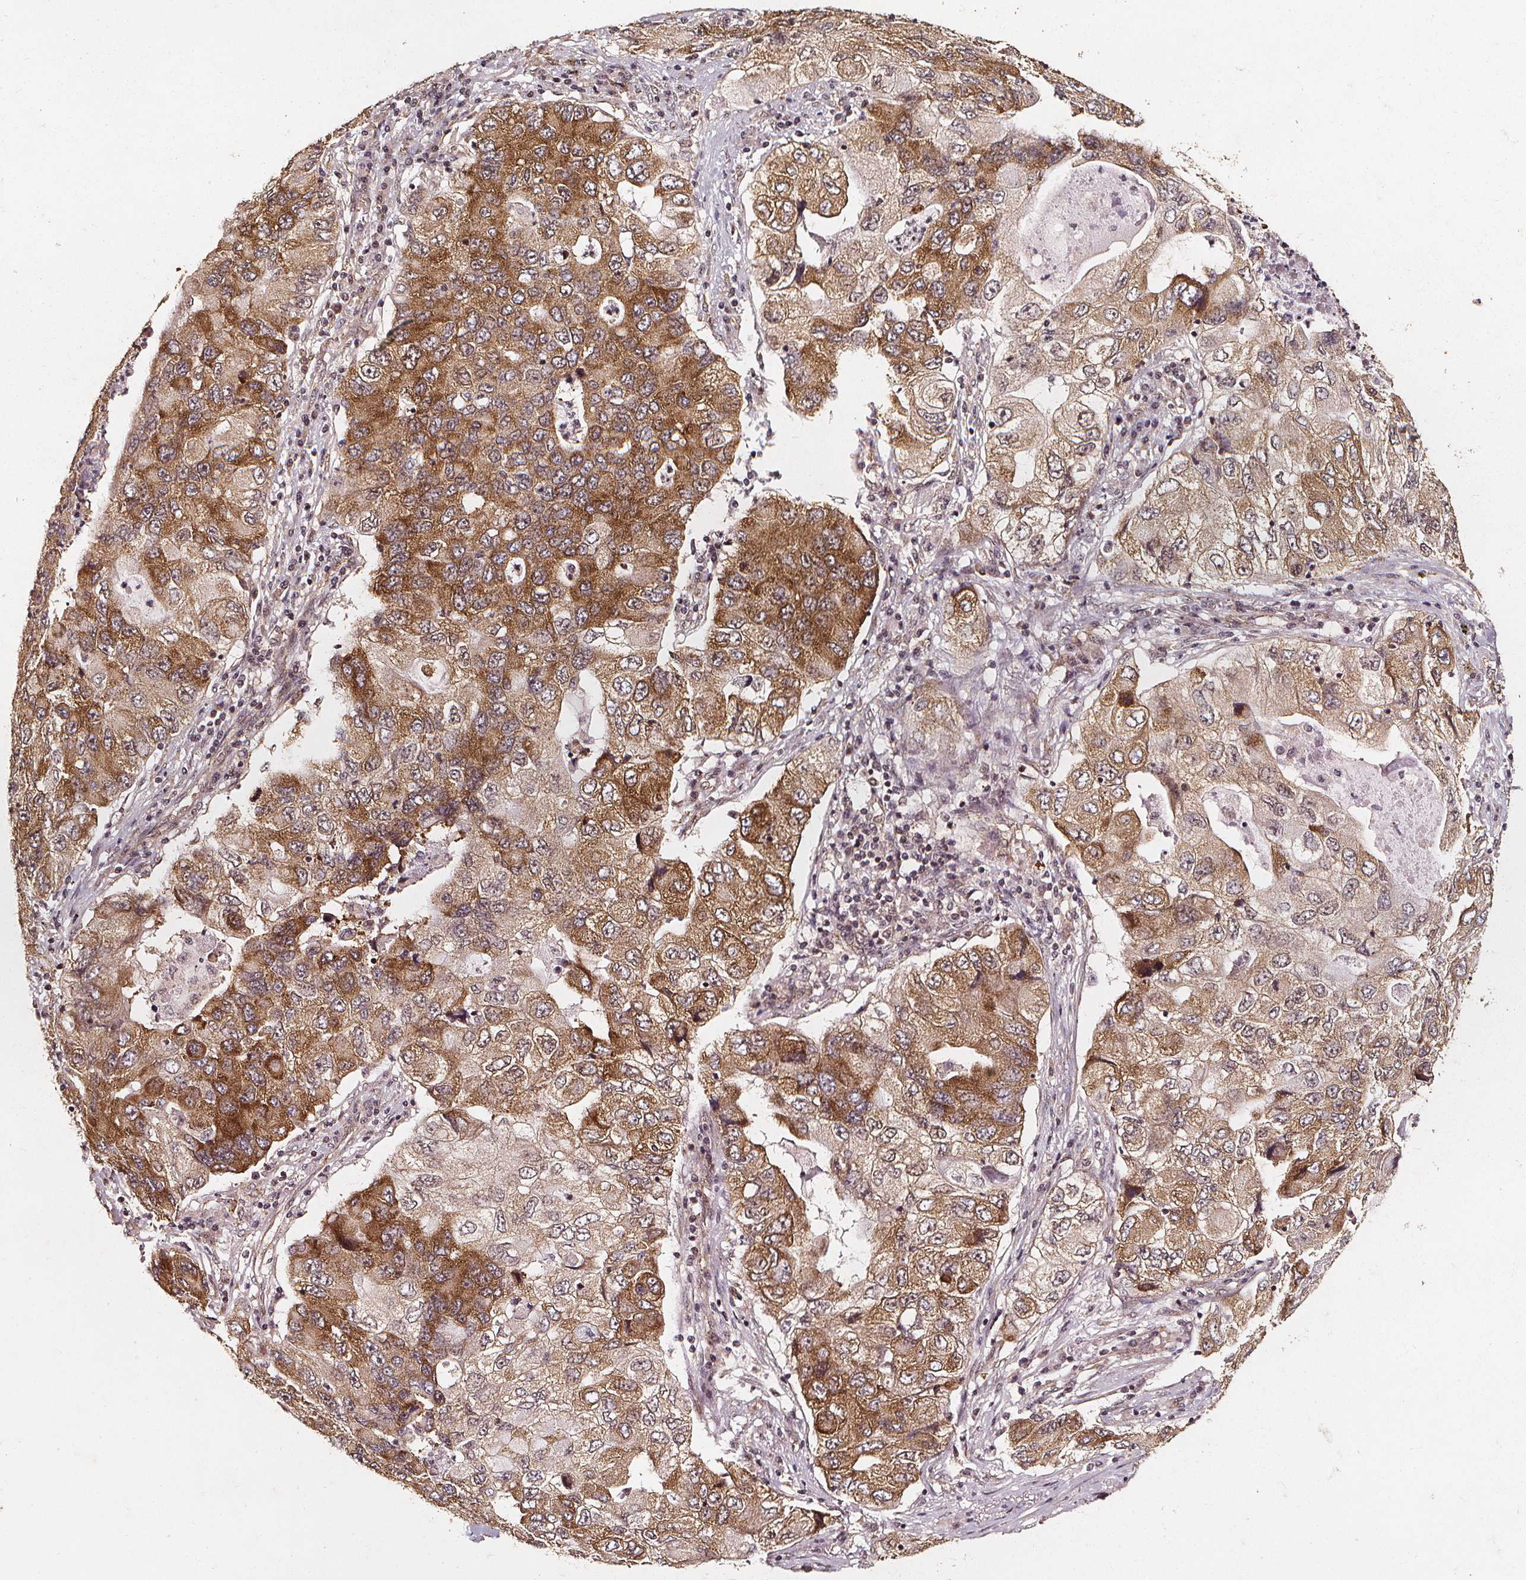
{"staining": {"intensity": "moderate", "quantity": ">75%", "location": "cytoplasmic/membranous"}, "tissue": "lung cancer", "cell_type": "Tumor cells", "image_type": "cancer", "snomed": [{"axis": "morphology", "description": "Adenocarcinoma, NOS"}, {"axis": "morphology", "description": "Adenocarcinoma, metastatic, NOS"}, {"axis": "topography", "description": "Lymph node"}, {"axis": "topography", "description": "Lung"}], "caption": "Immunohistochemical staining of human lung cancer shows medium levels of moderate cytoplasmic/membranous protein staining in about >75% of tumor cells. (DAB (3,3'-diaminobenzidine) = brown stain, brightfield microscopy at high magnification).", "gene": "SMN1", "patient": {"sex": "female", "age": 54}}